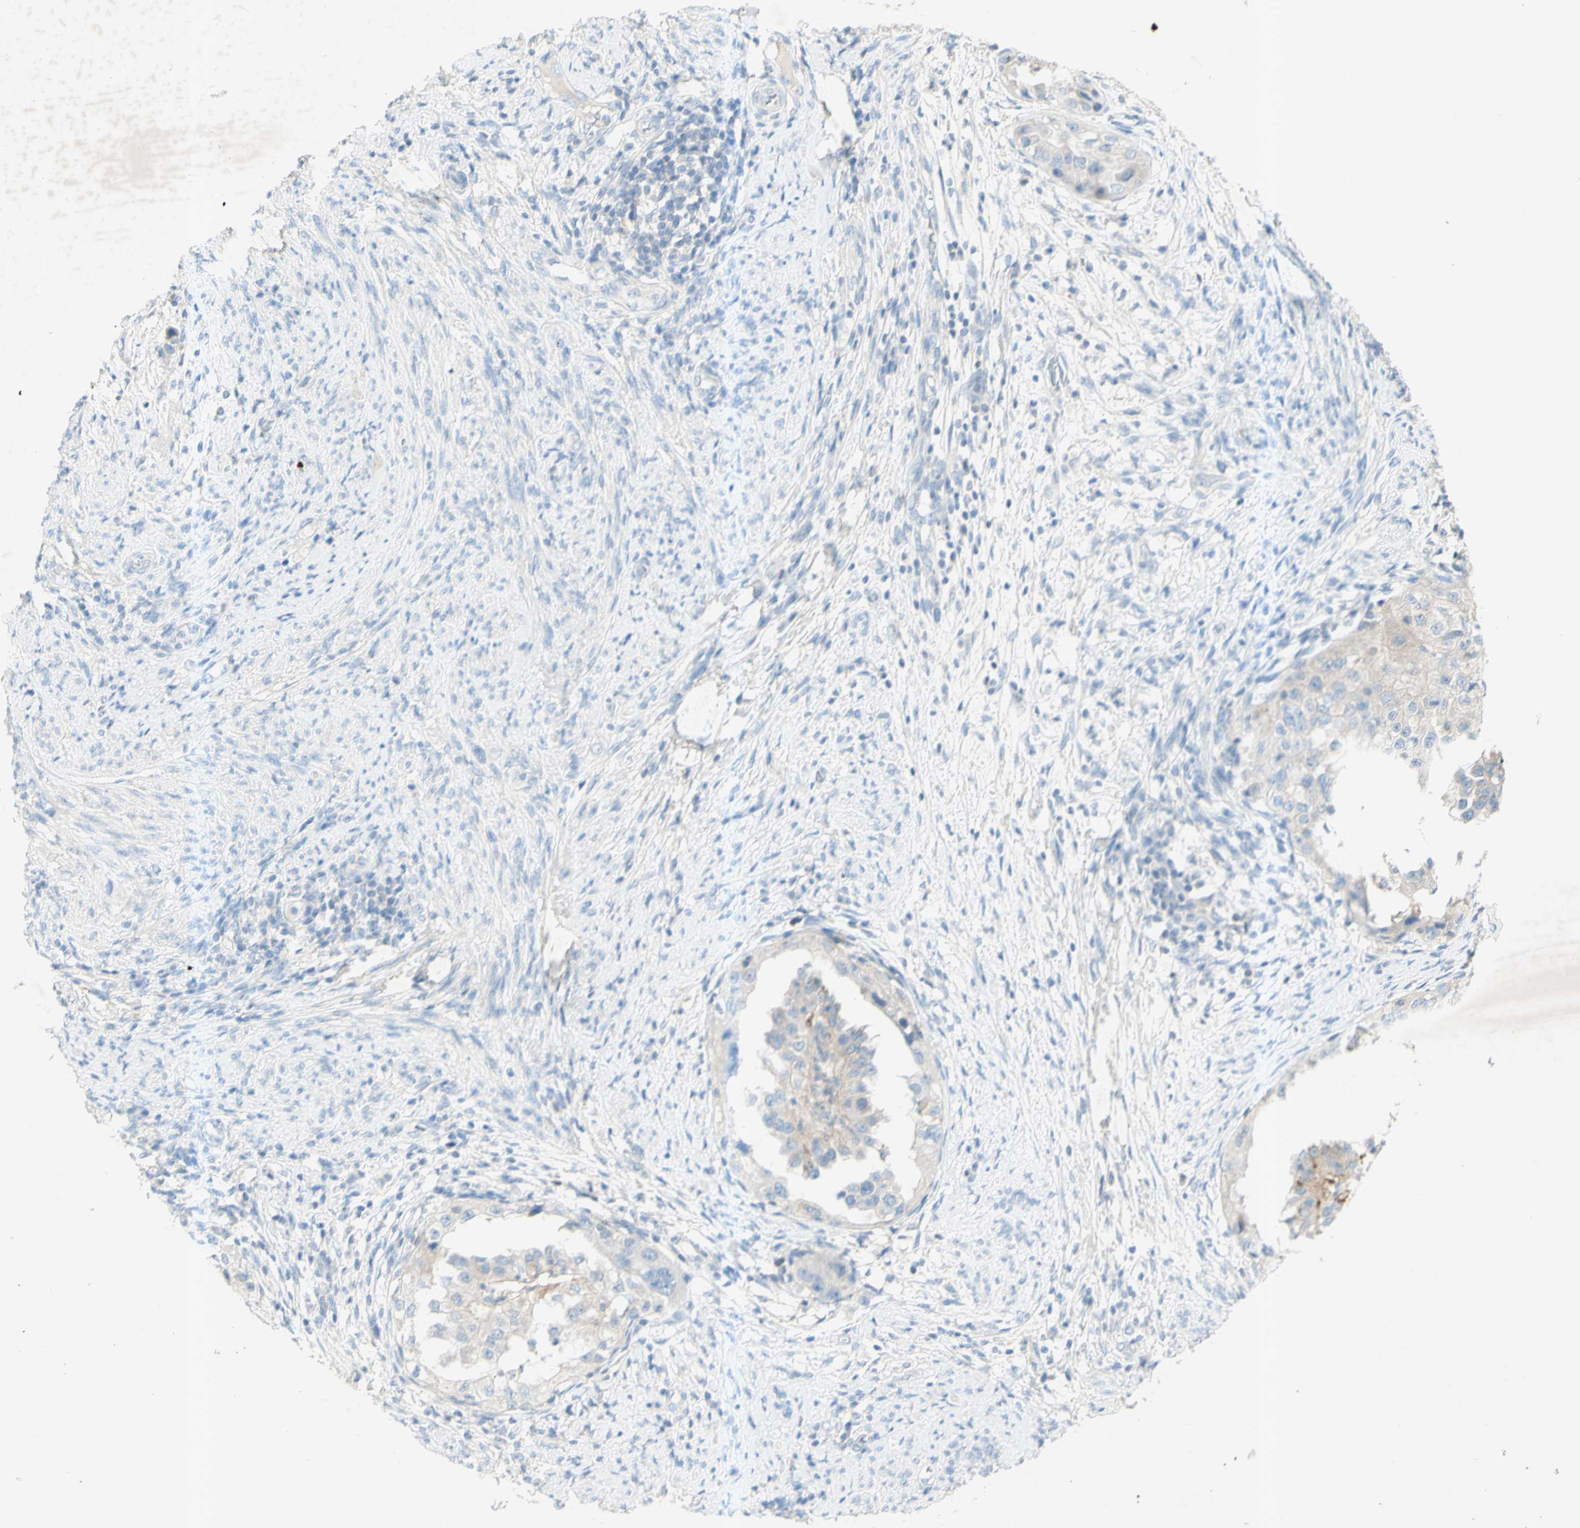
{"staining": {"intensity": "weak", "quantity": ">75%", "location": "cytoplasmic/membranous"}, "tissue": "endometrial cancer", "cell_type": "Tumor cells", "image_type": "cancer", "snomed": [{"axis": "morphology", "description": "Adenocarcinoma, NOS"}, {"axis": "topography", "description": "Endometrium"}], "caption": "Protein expression analysis of human endometrial adenocarcinoma reveals weak cytoplasmic/membranous staining in approximately >75% of tumor cells.", "gene": "GDF15", "patient": {"sex": "female", "age": 85}}